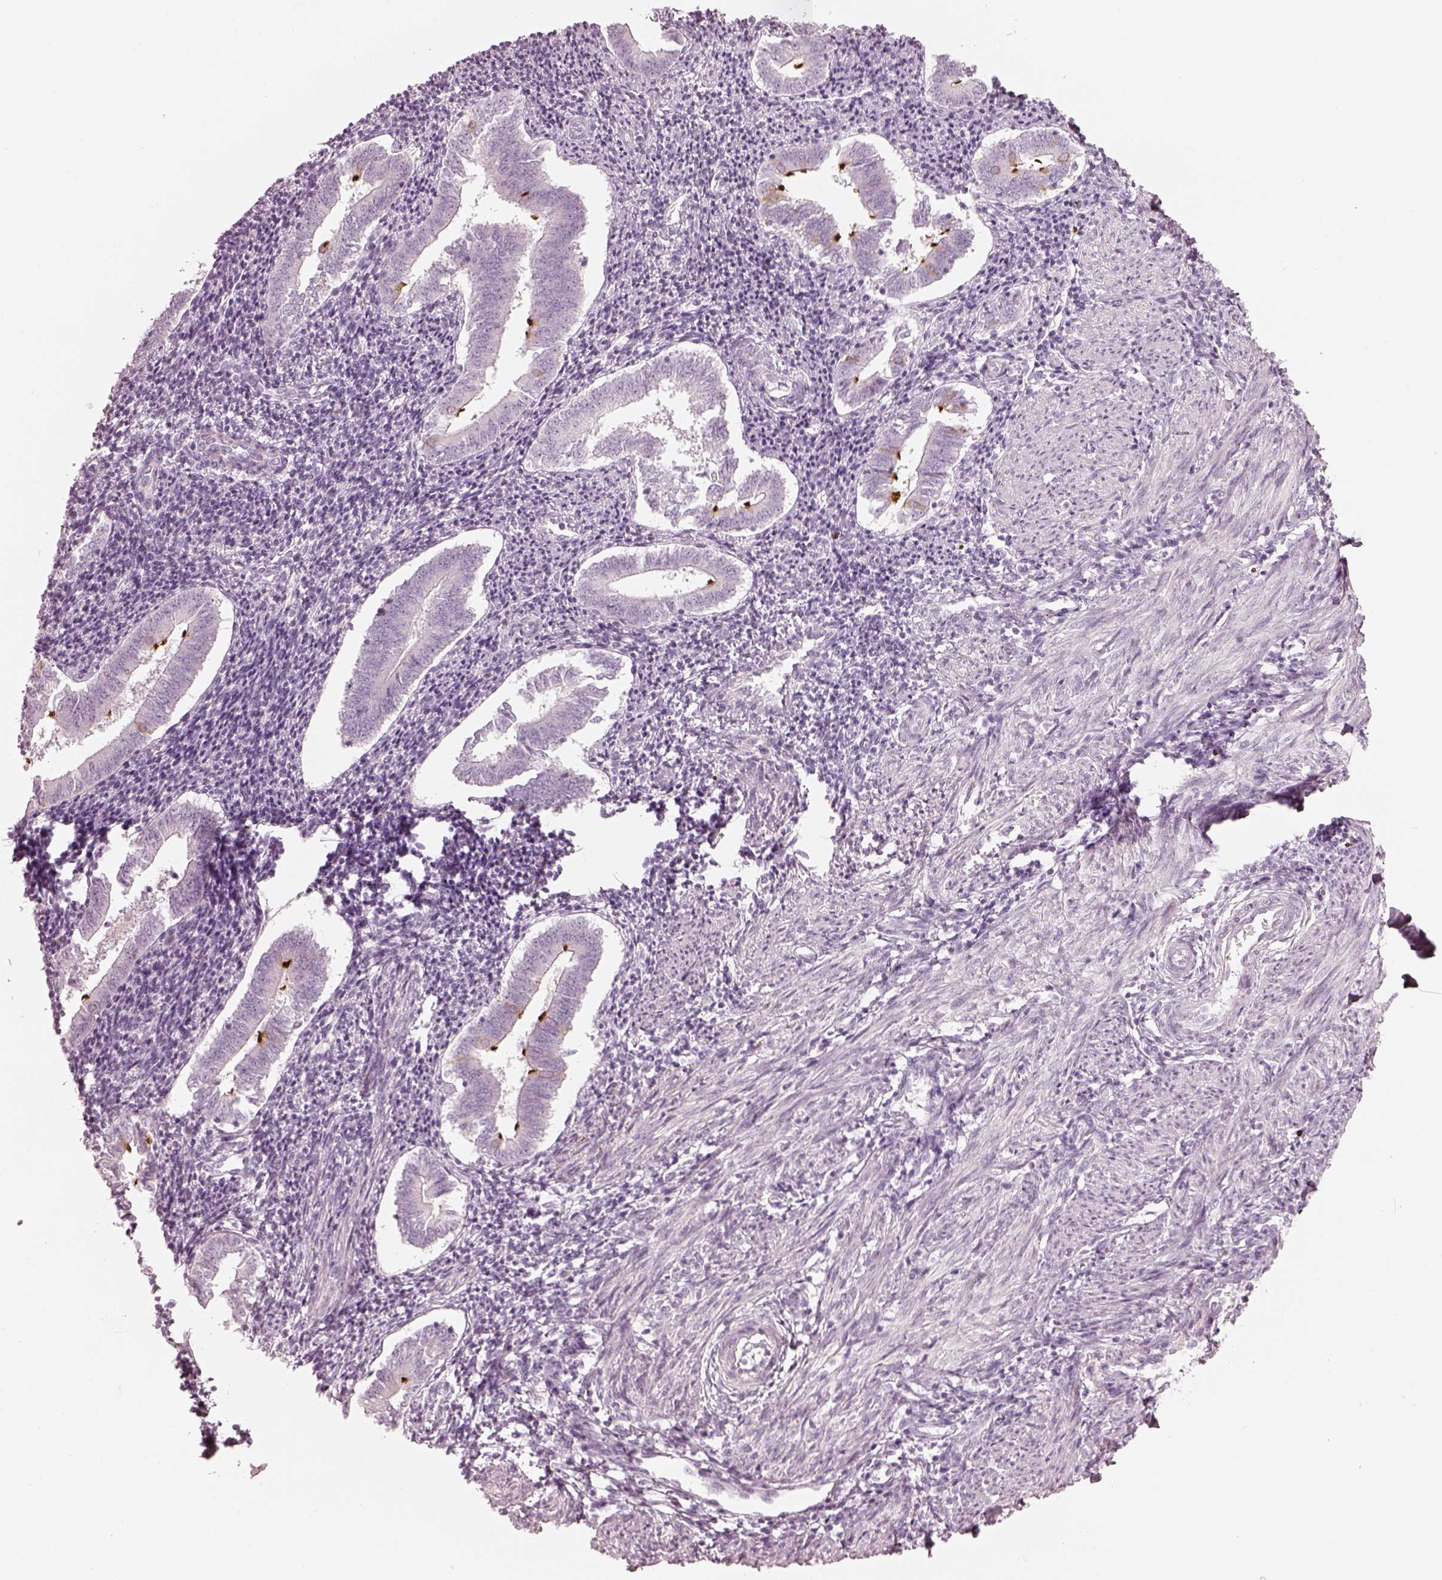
{"staining": {"intensity": "negative", "quantity": "none", "location": "none"}, "tissue": "endometrium", "cell_type": "Cells in endometrial stroma", "image_type": "normal", "snomed": [{"axis": "morphology", "description": "Normal tissue, NOS"}, {"axis": "topography", "description": "Endometrium"}], "caption": "Immunohistochemical staining of benign human endometrium exhibits no significant staining in cells in endometrial stroma. (DAB immunohistochemistry (IHC) with hematoxylin counter stain).", "gene": "RSPH9", "patient": {"sex": "female", "age": 25}}